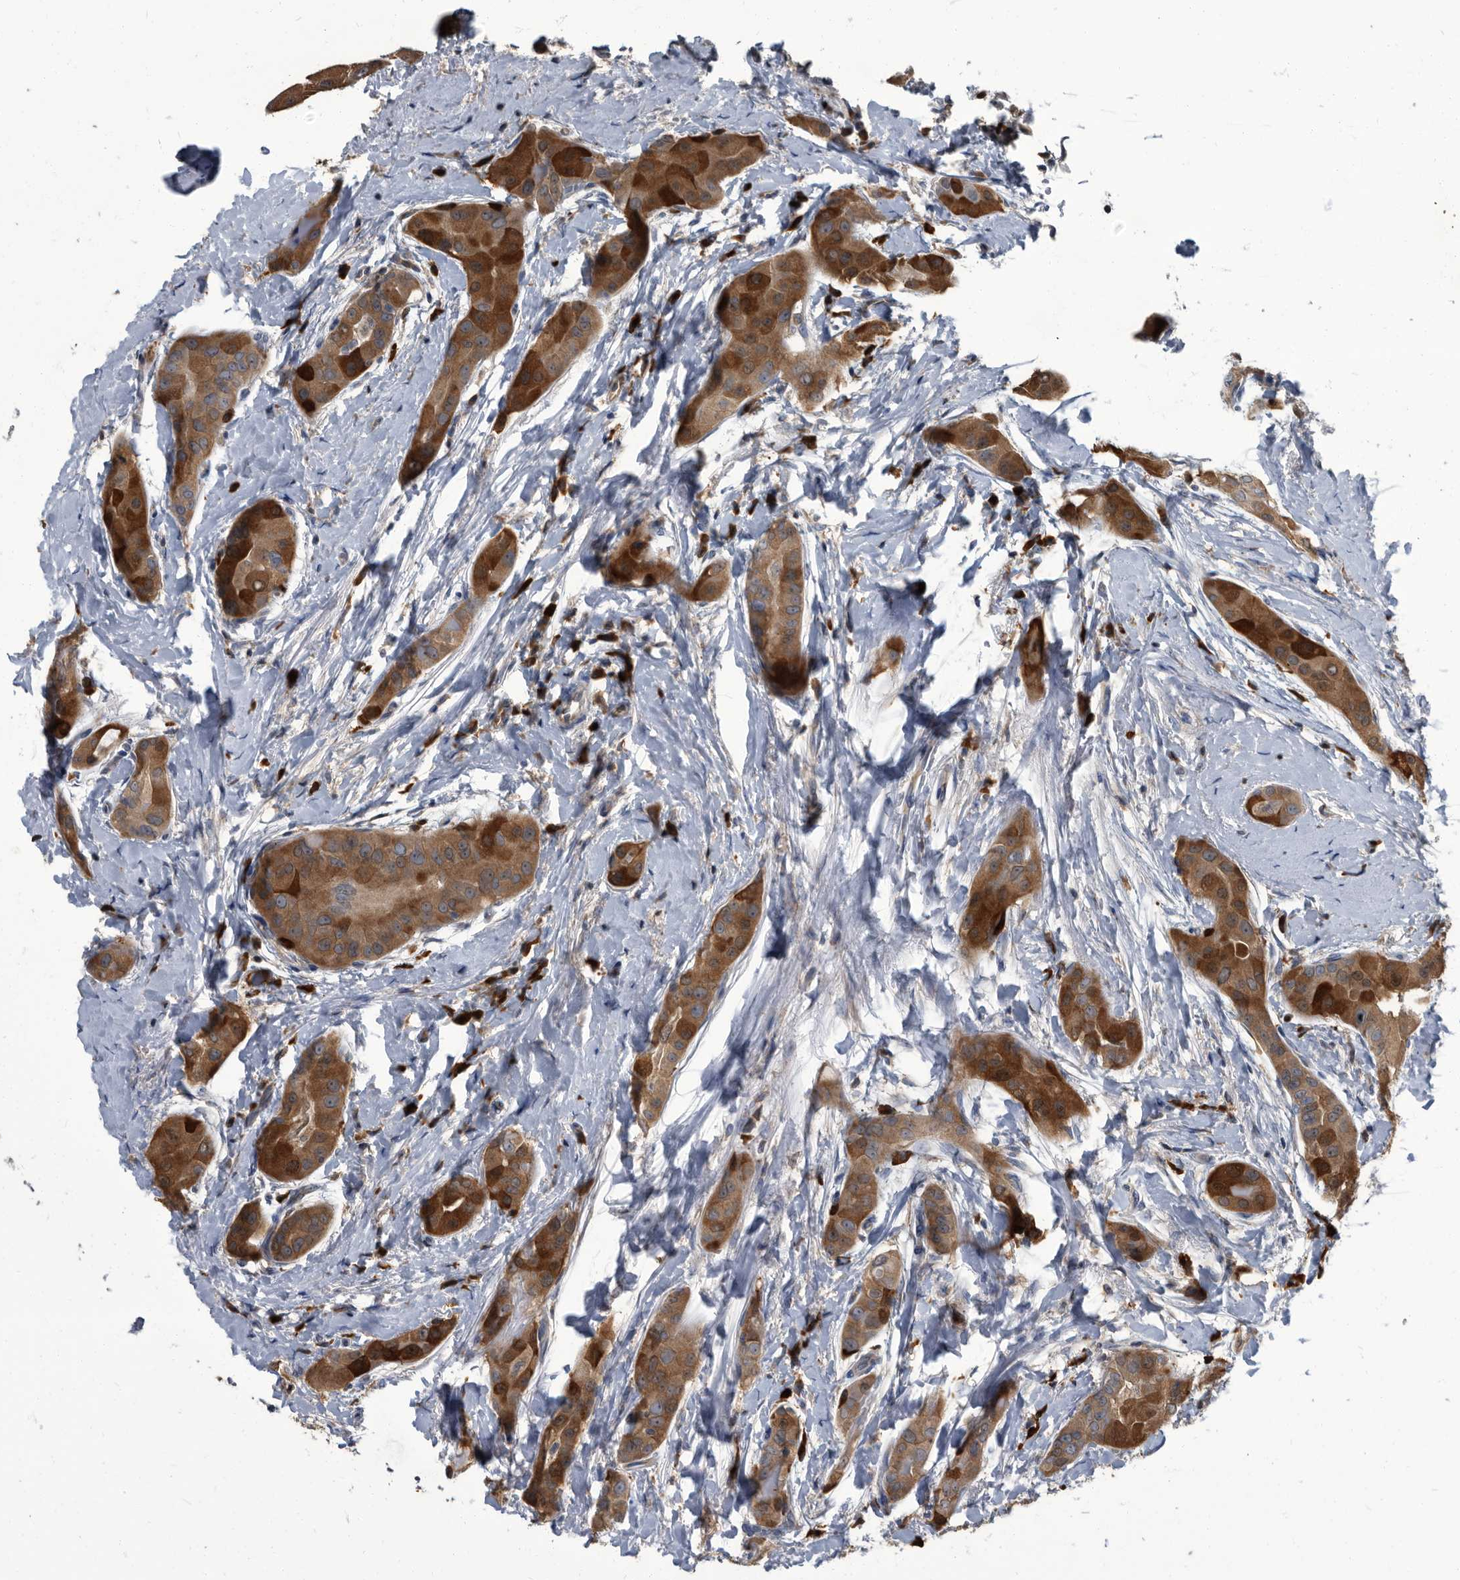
{"staining": {"intensity": "strong", "quantity": ">75%", "location": "cytoplasmic/membranous"}, "tissue": "thyroid cancer", "cell_type": "Tumor cells", "image_type": "cancer", "snomed": [{"axis": "morphology", "description": "Papillary adenocarcinoma, NOS"}, {"axis": "topography", "description": "Thyroid gland"}], "caption": "Protein expression analysis of human thyroid cancer (papillary adenocarcinoma) reveals strong cytoplasmic/membranous positivity in about >75% of tumor cells.", "gene": "CDV3", "patient": {"sex": "male", "age": 33}}